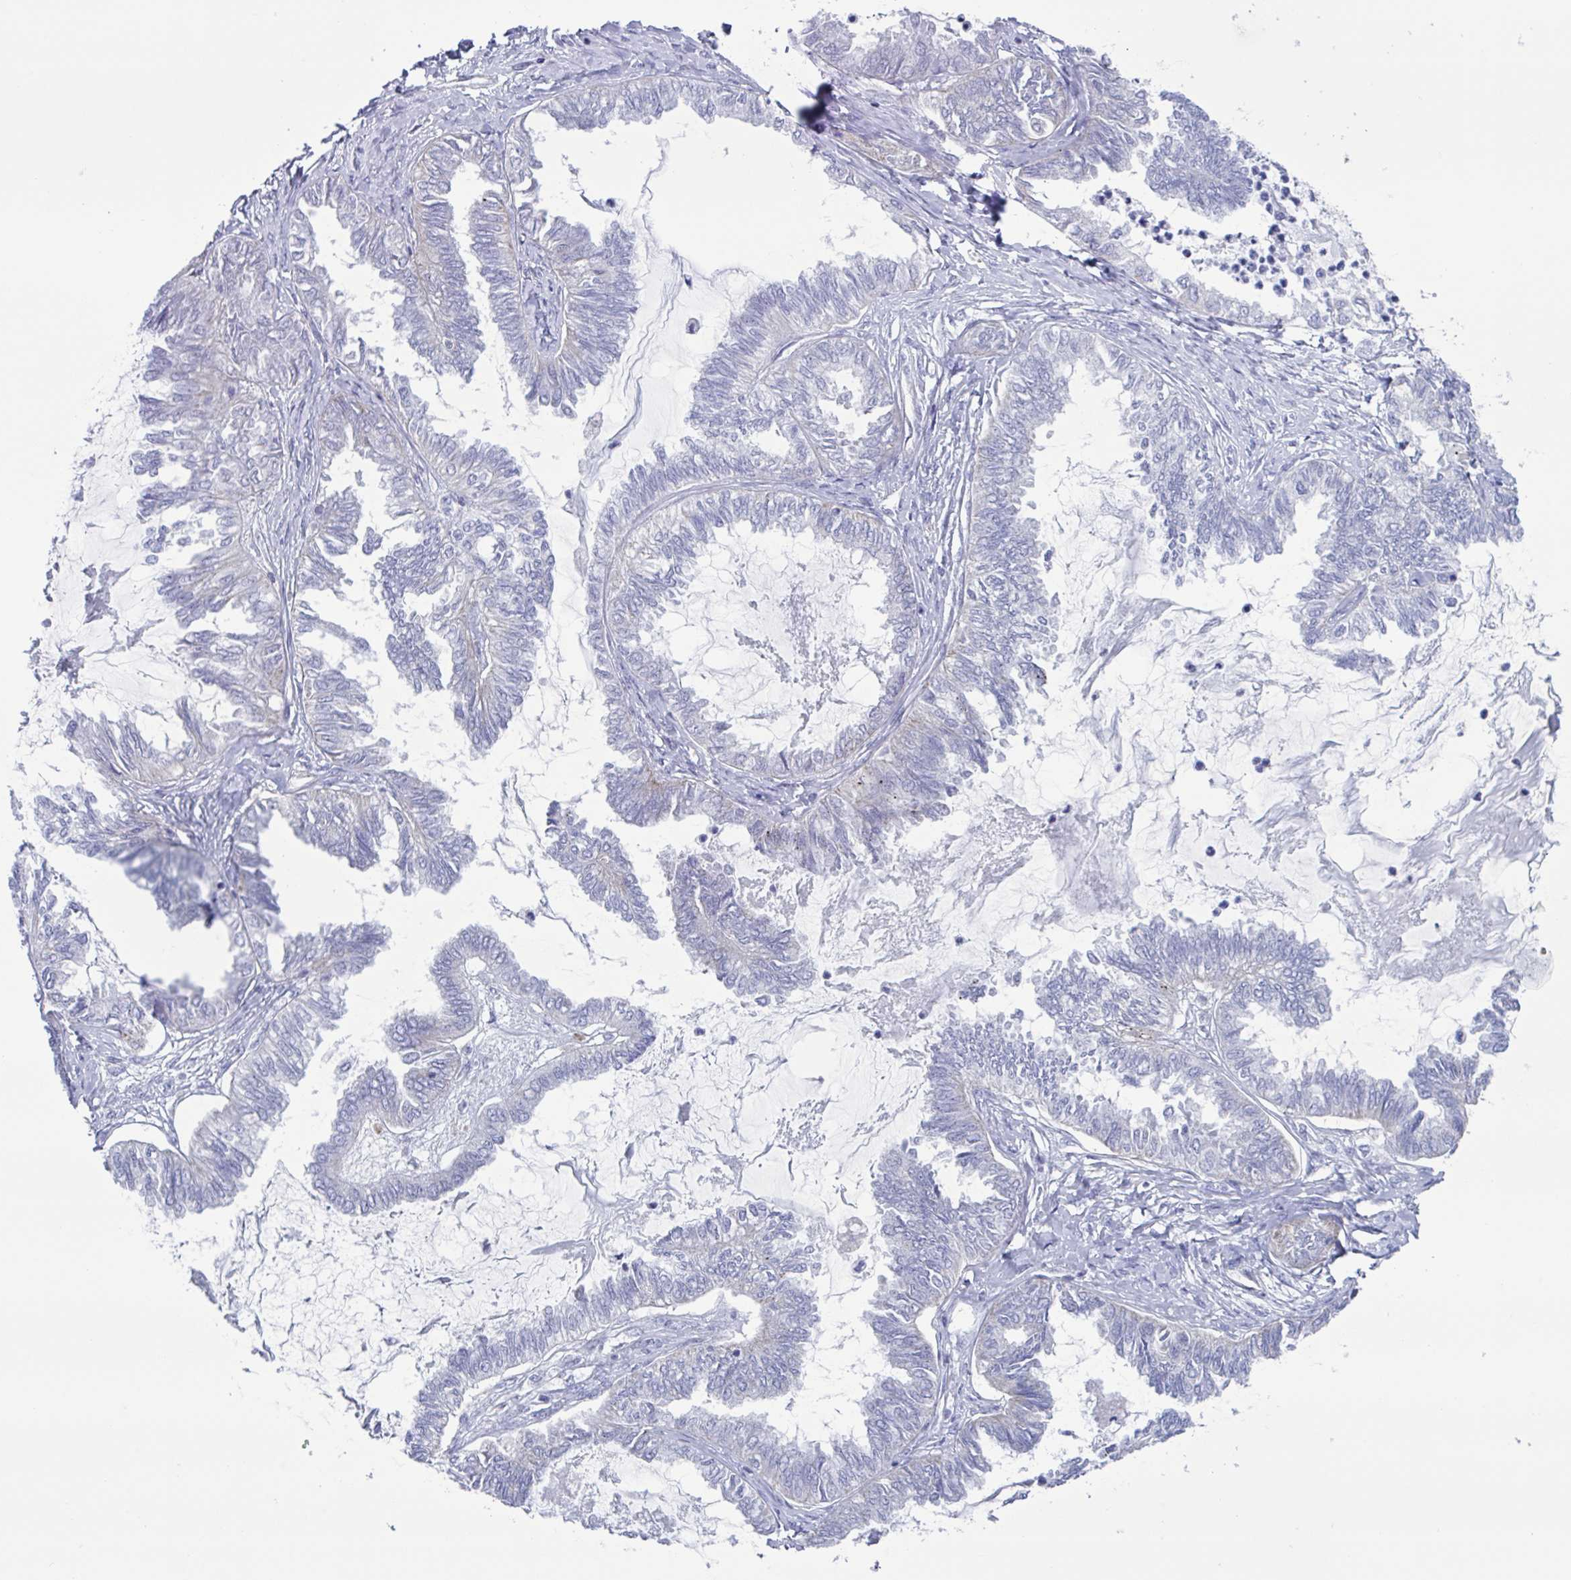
{"staining": {"intensity": "moderate", "quantity": "<25%", "location": "cytoplasmic/membranous"}, "tissue": "ovarian cancer", "cell_type": "Tumor cells", "image_type": "cancer", "snomed": [{"axis": "morphology", "description": "Carcinoma, endometroid"}, {"axis": "topography", "description": "Ovary"}], "caption": "Moderate cytoplasmic/membranous staining for a protein is seen in approximately <25% of tumor cells of ovarian cancer (endometroid carcinoma) using IHC.", "gene": "TMEM86B", "patient": {"sex": "female", "age": 70}}